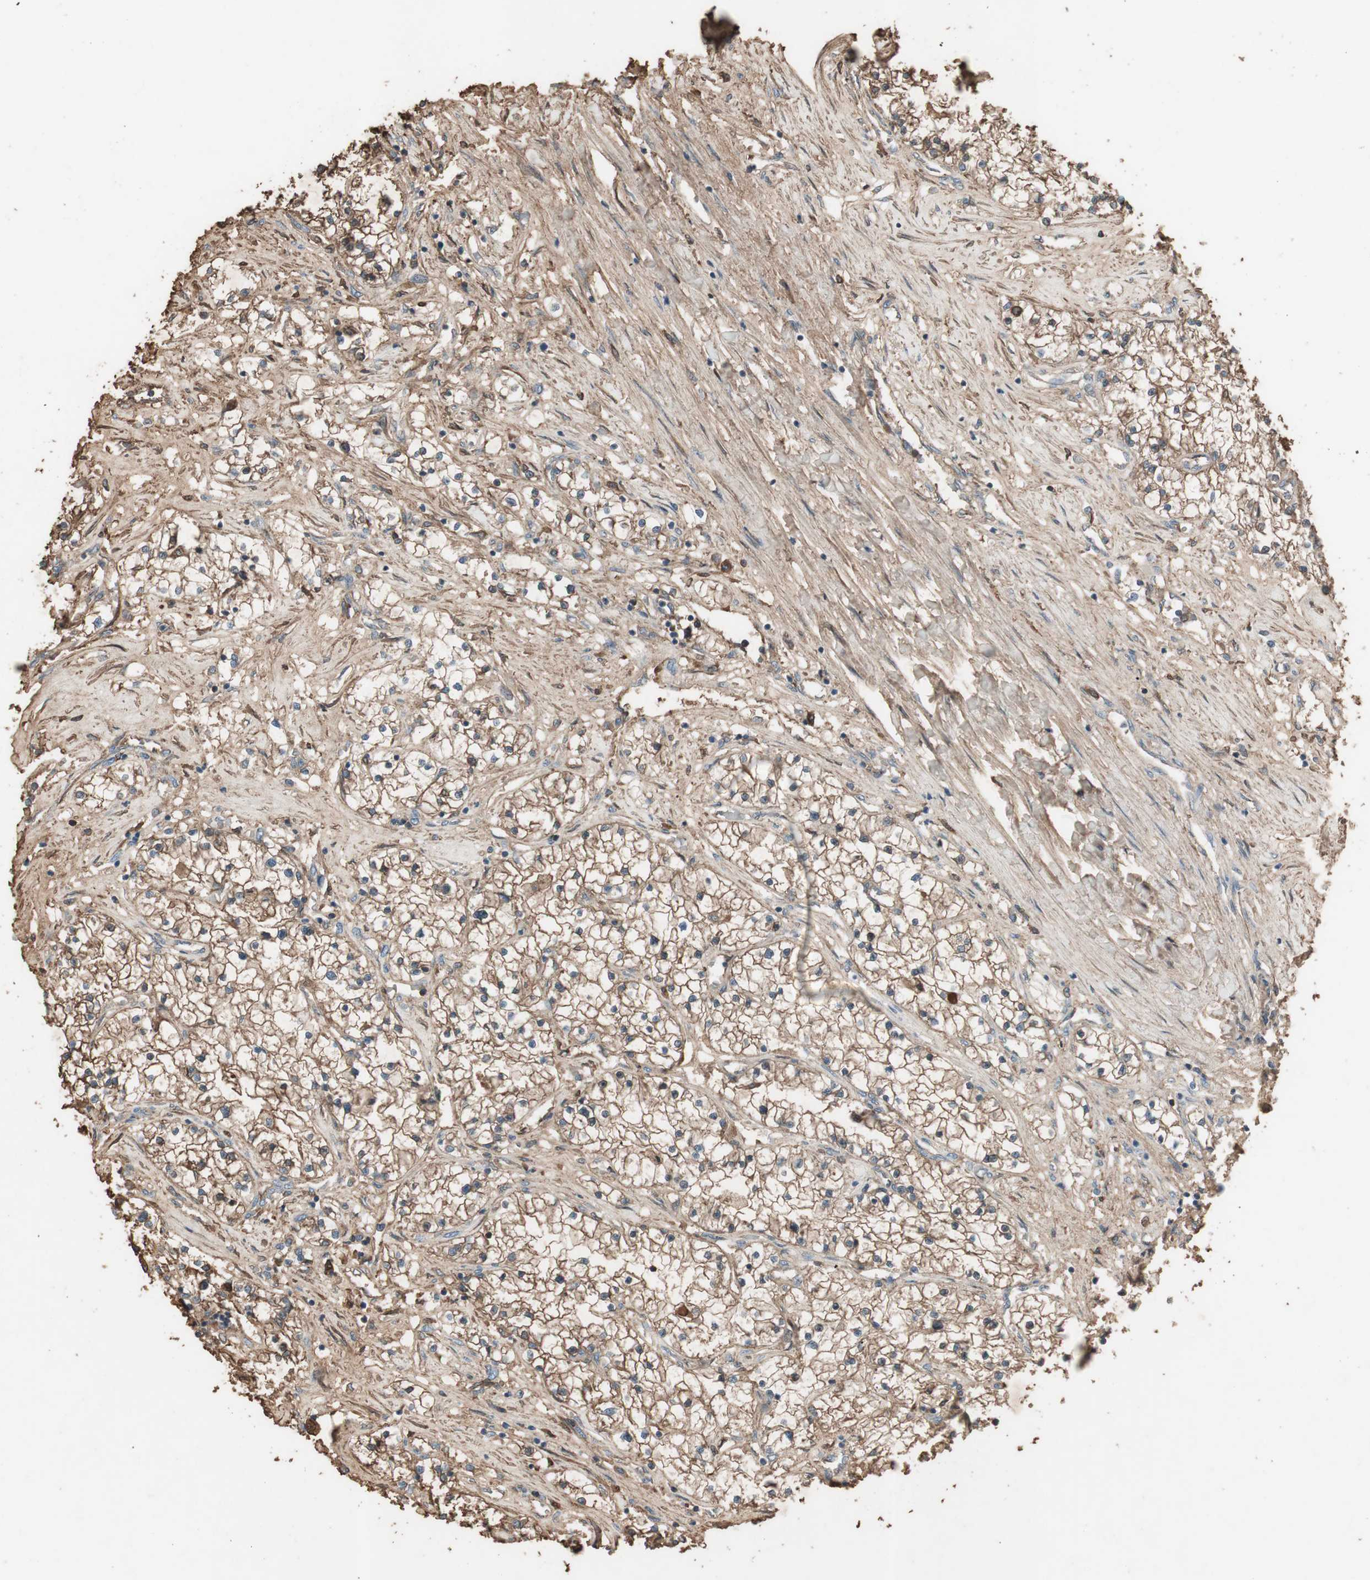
{"staining": {"intensity": "moderate", "quantity": ">75%", "location": "cytoplasmic/membranous"}, "tissue": "renal cancer", "cell_type": "Tumor cells", "image_type": "cancer", "snomed": [{"axis": "morphology", "description": "Adenocarcinoma, NOS"}, {"axis": "topography", "description": "Kidney"}], "caption": "Protein expression analysis of renal cancer (adenocarcinoma) shows moderate cytoplasmic/membranous staining in approximately >75% of tumor cells.", "gene": "MMP14", "patient": {"sex": "male", "age": 68}}